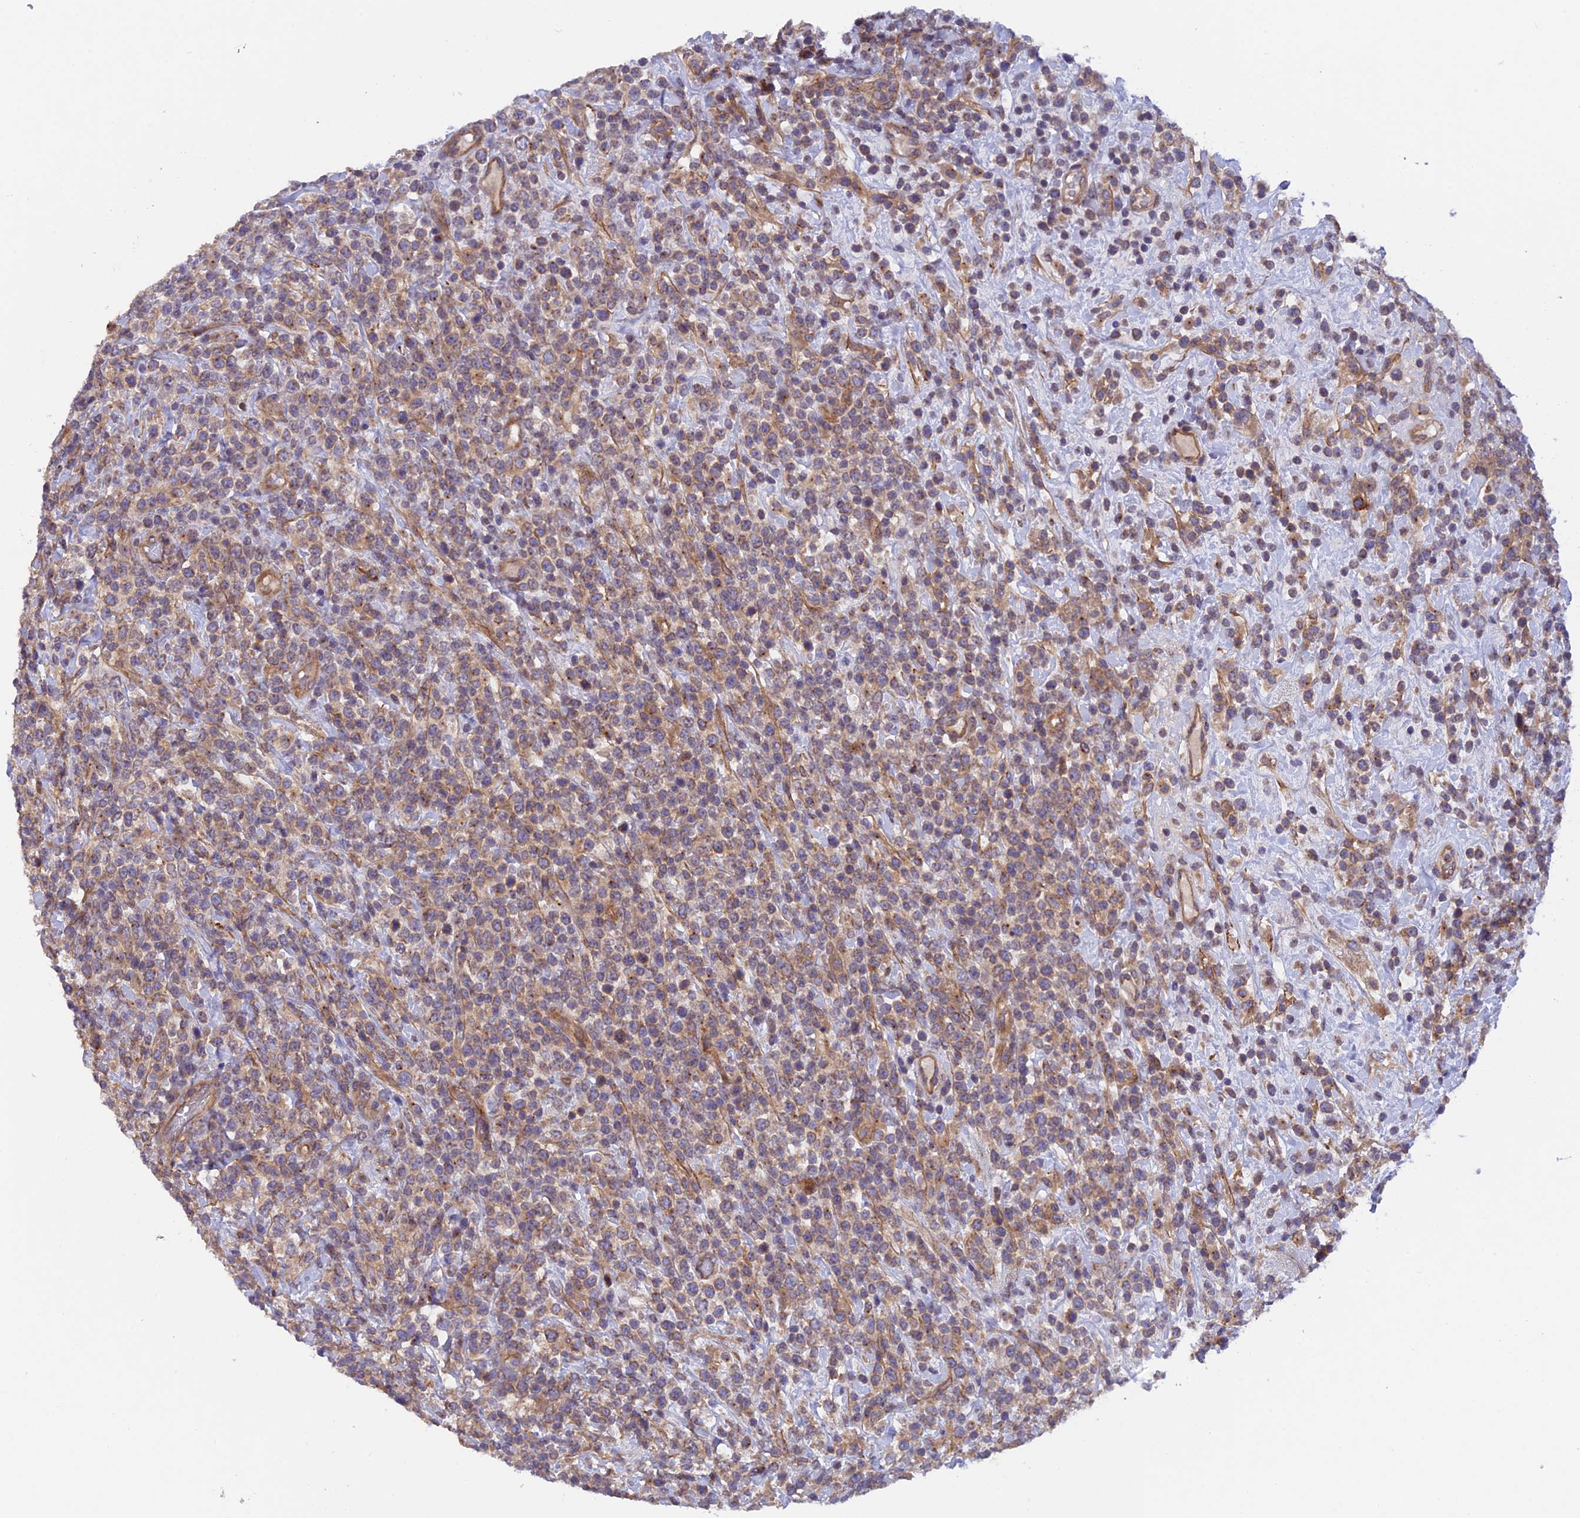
{"staining": {"intensity": "weak", "quantity": "25%-75%", "location": "cytoplasmic/membranous"}, "tissue": "lymphoma", "cell_type": "Tumor cells", "image_type": "cancer", "snomed": [{"axis": "morphology", "description": "Malignant lymphoma, non-Hodgkin's type, High grade"}, {"axis": "topography", "description": "Colon"}], "caption": "A photomicrograph showing weak cytoplasmic/membranous positivity in approximately 25%-75% of tumor cells in lymphoma, as visualized by brown immunohistochemical staining.", "gene": "ADAMTS15", "patient": {"sex": "female", "age": 53}}